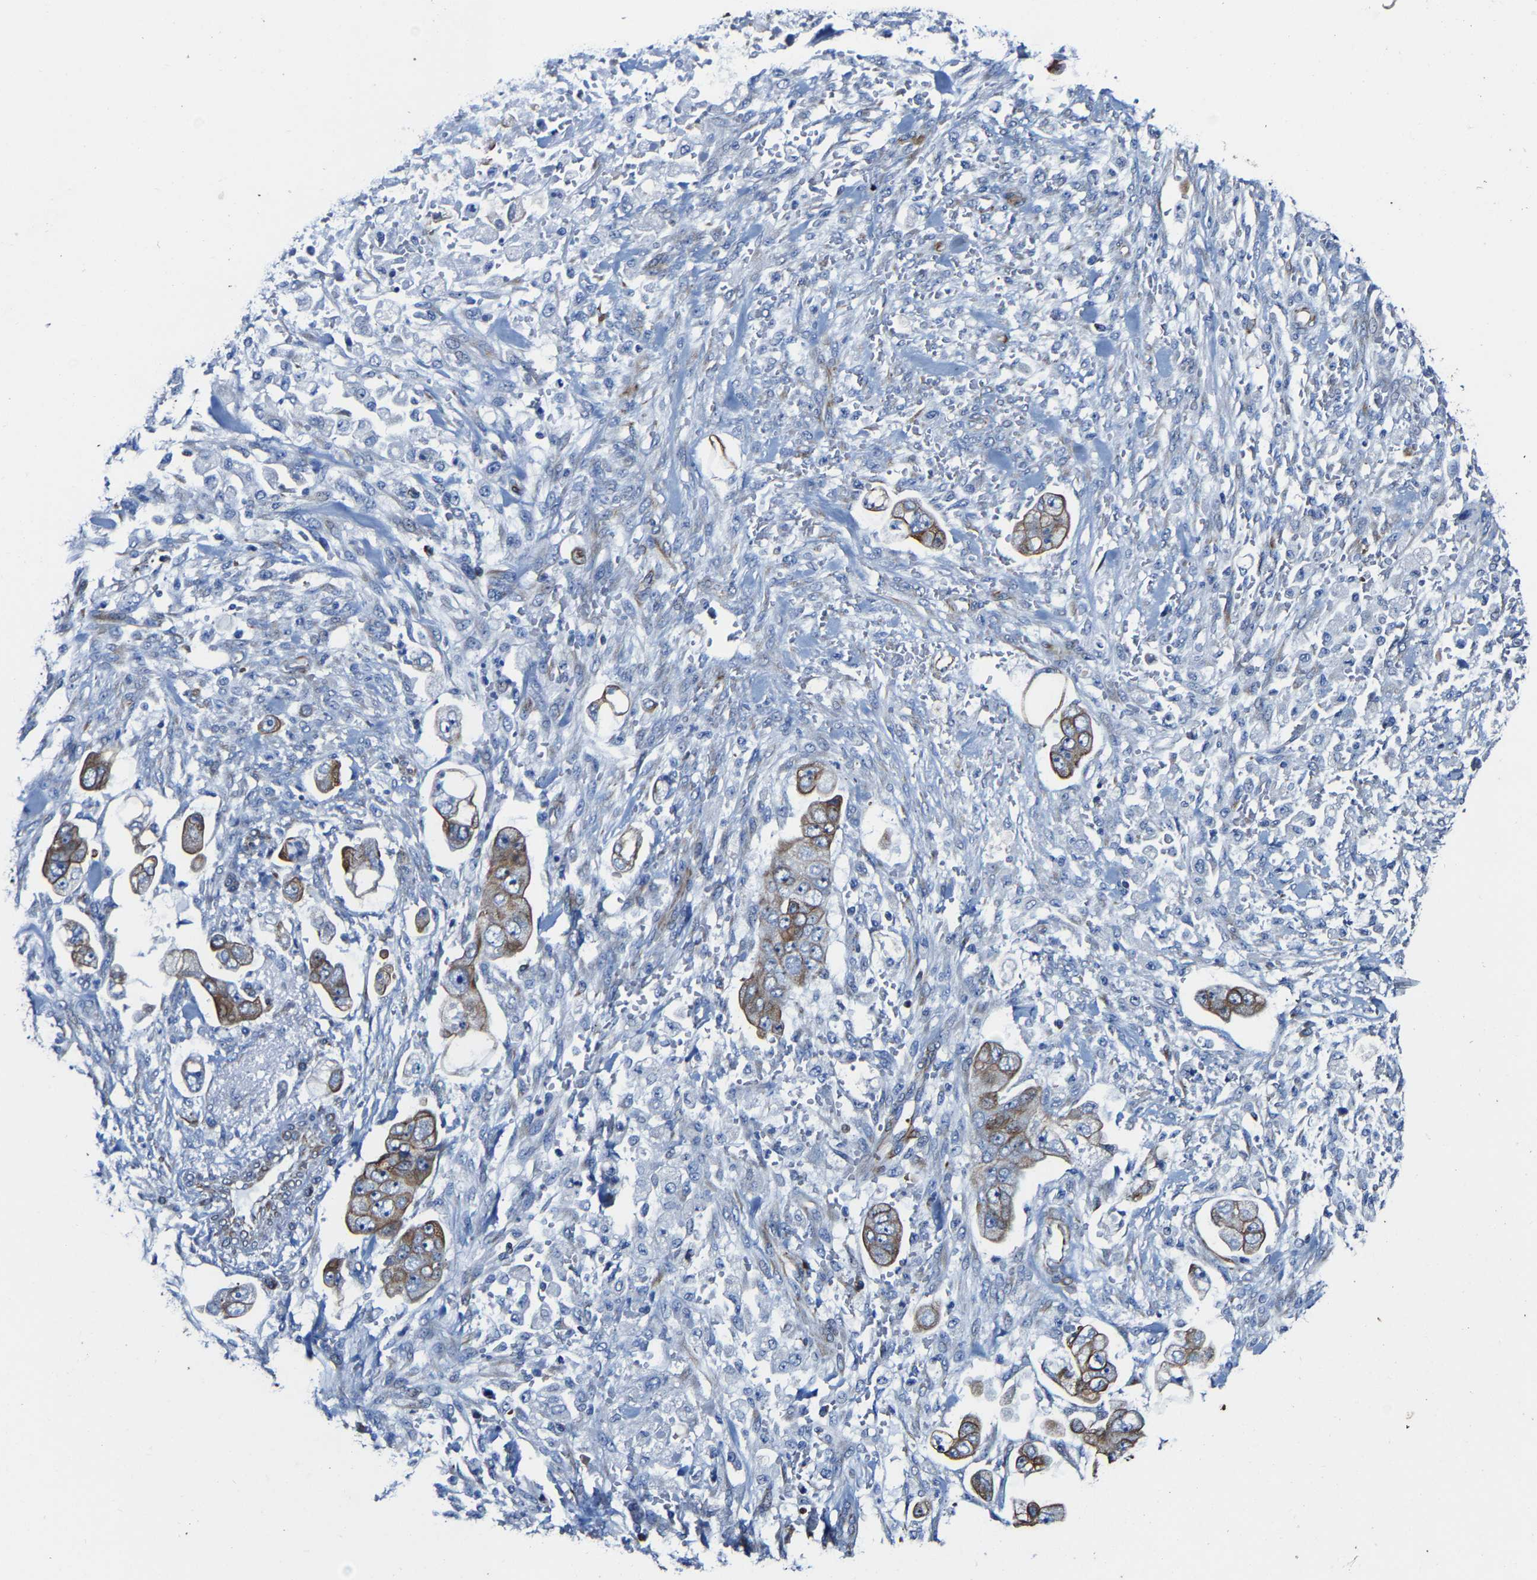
{"staining": {"intensity": "moderate", "quantity": ">75%", "location": "cytoplasmic/membranous"}, "tissue": "stomach cancer", "cell_type": "Tumor cells", "image_type": "cancer", "snomed": [{"axis": "morphology", "description": "Adenocarcinoma, NOS"}, {"axis": "topography", "description": "Stomach"}], "caption": "A brown stain highlights moderate cytoplasmic/membranous expression of a protein in human stomach cancer (adenocarcinoma) tumor cells. The staining was performed using DAB (3,3'-diaminobenzidine) to visualize the protein expression in brown, while the nuclei were stained in blue with hematoxylin (Magnification: 20x).", "gene": "MMEL1", "patient": {"sex": "male", "age": 62}}